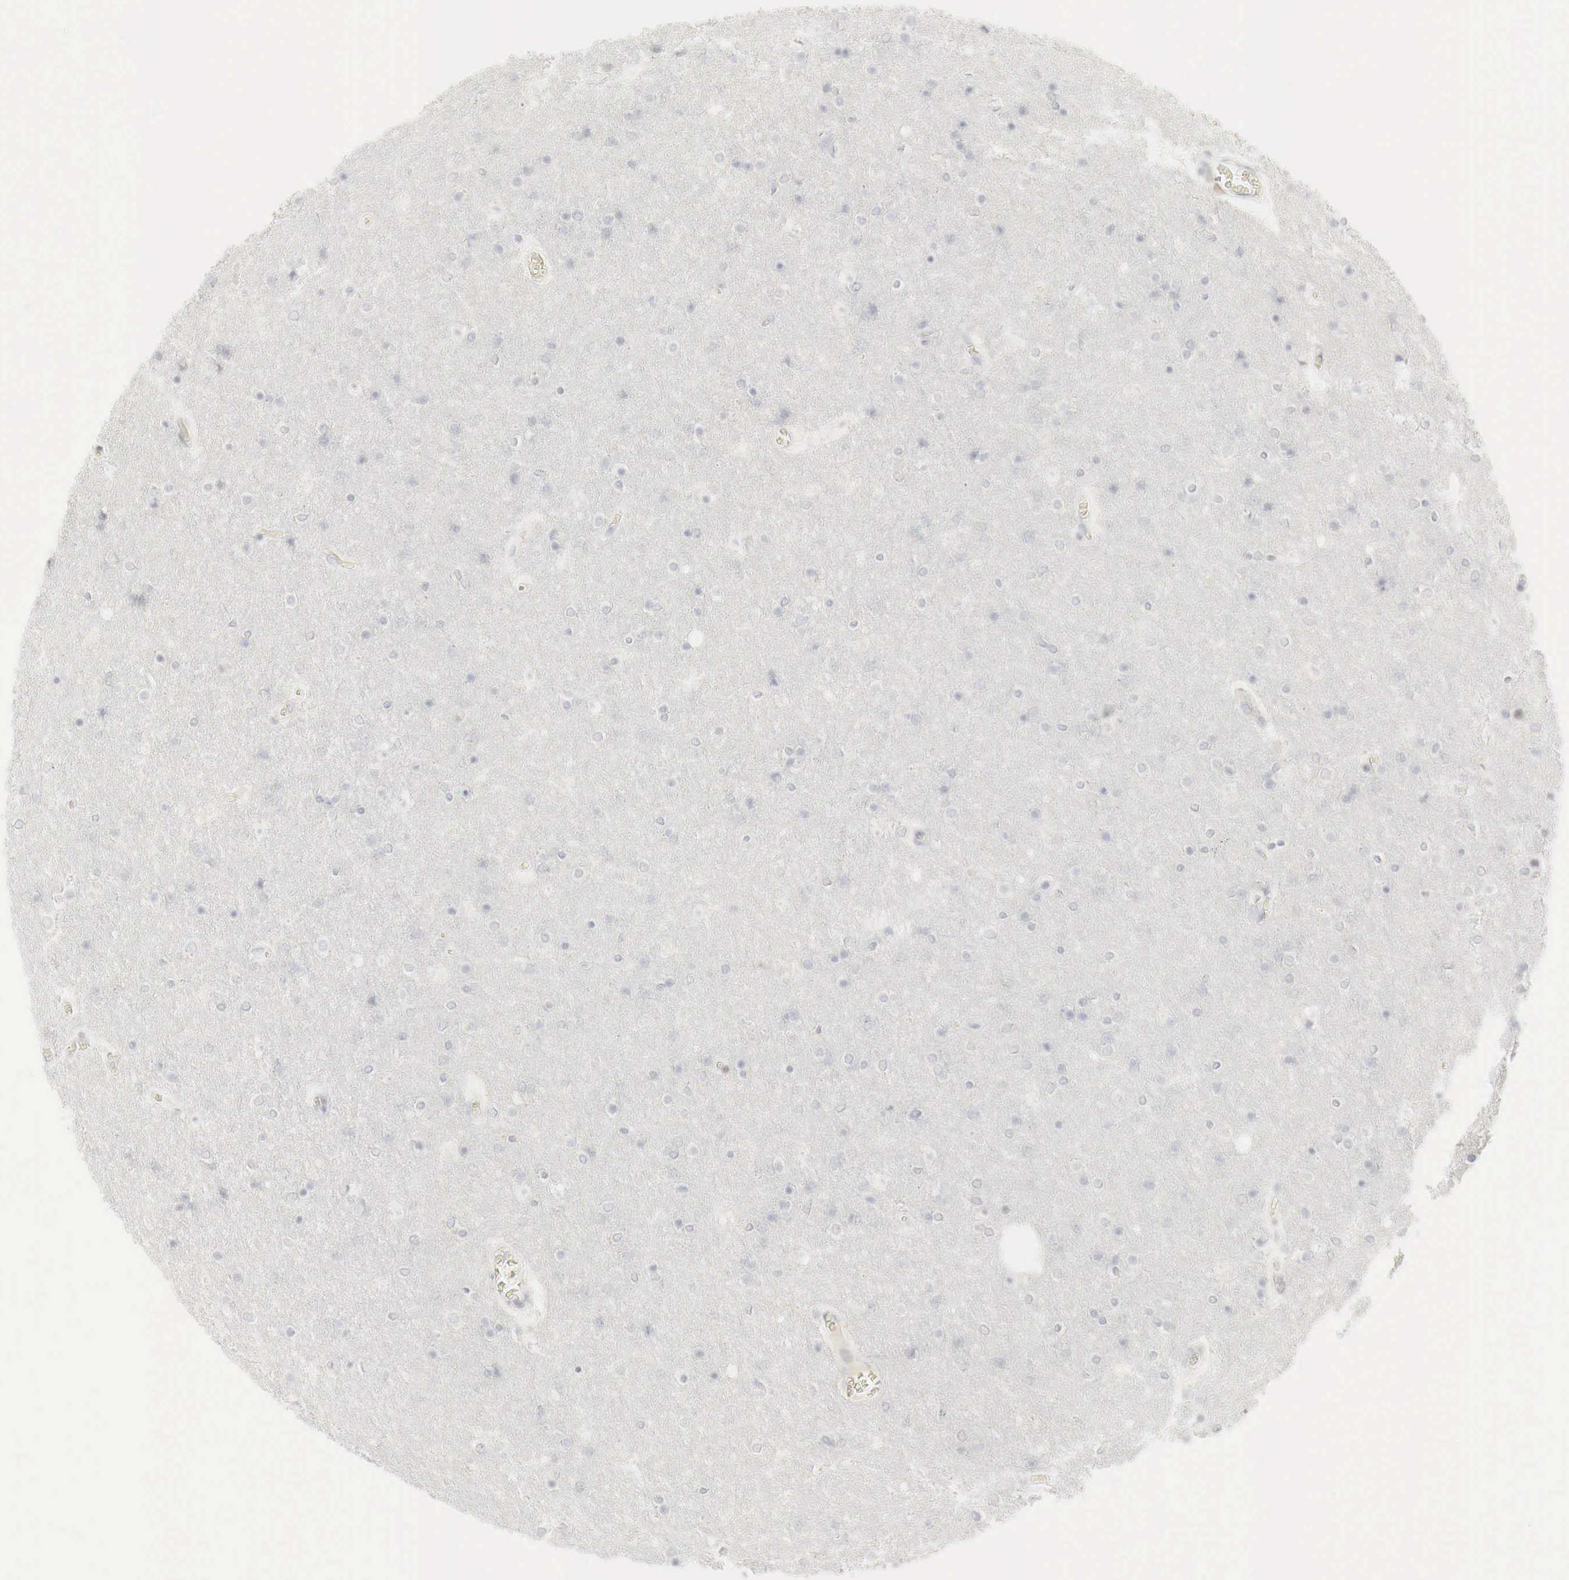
{"staining": {"intensity": "negative", "quantity": "none", "location": "none"}, "tissue": "cerebral cortex", "cell_type": "Endothelial cells", "image_type": "normal", "snomed": [{"axis": "morphology", "description": "Normal tissue, NOS"}, {"axis": "topography", "description": "Cerebral cortex"}], "caption": "Immunohistochemistry (IHC) of normal cerebral cortex demonstrates no staining in endothelial cells. (Immunohistochemistry, brightfield microscopy, high magnification).", "gene": "TP63", "patient": {"sex": "female", "age": 54}}